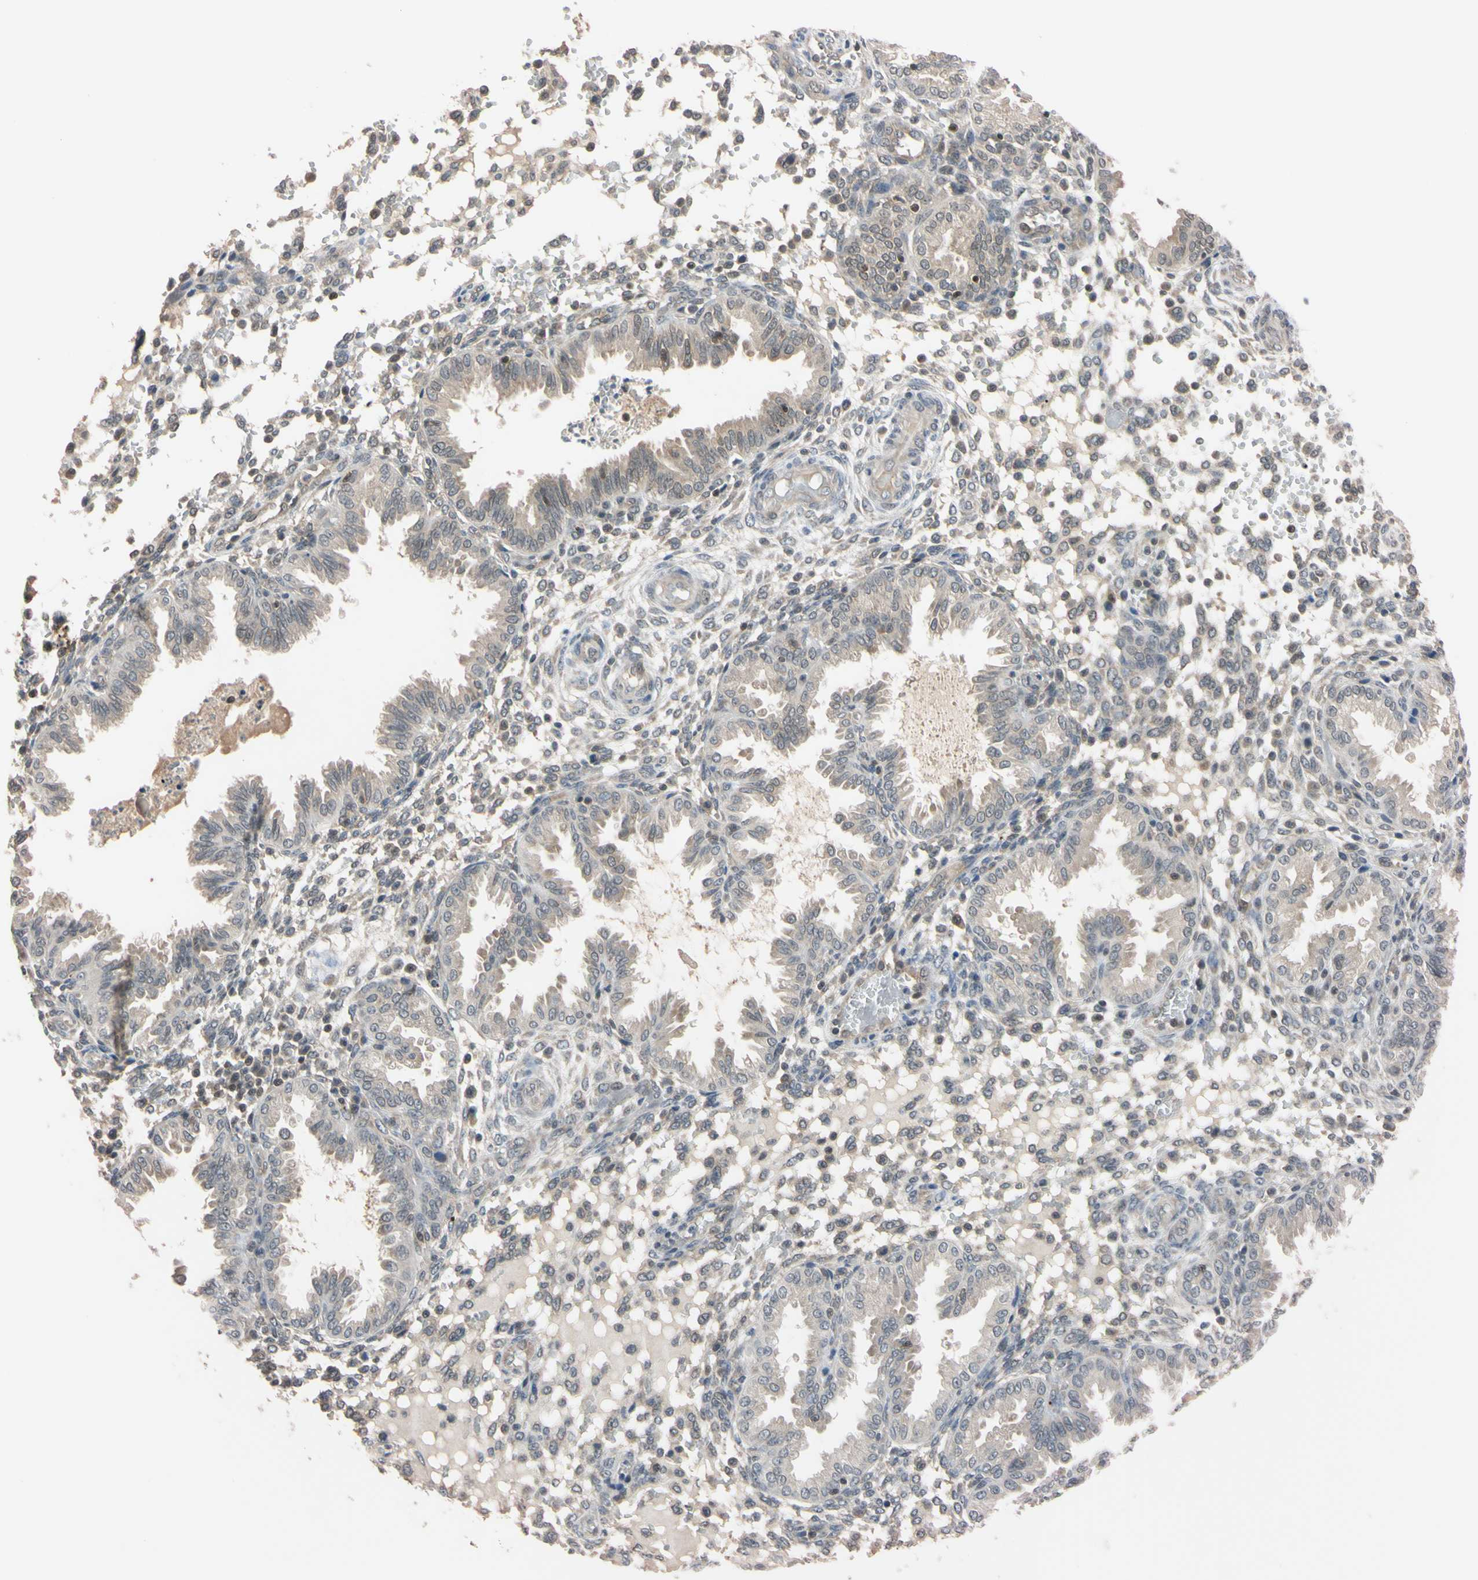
{"staining": {"intensity": "weak", "quantity": "25%-75%", "location": "cytoplasmic/membranous,nuclear"}, "tissue": "endometrium", "cell_type": "Cells in endometrial stroma", "image_type": "normal", "snomed": [{"axis": "morphology", "description": "Normal tissue, NOS"}, {"axis": "topography", "description": "Endometrium"}], "caption": "A histopathology image of human endometrium stained for a protein demonstrates weak cytoplasmic/membranous,nuclear brown staining in cells in endometrial stroma.", "gene": "UBE2I", "patient": {"sex": "female", "age": 33}}